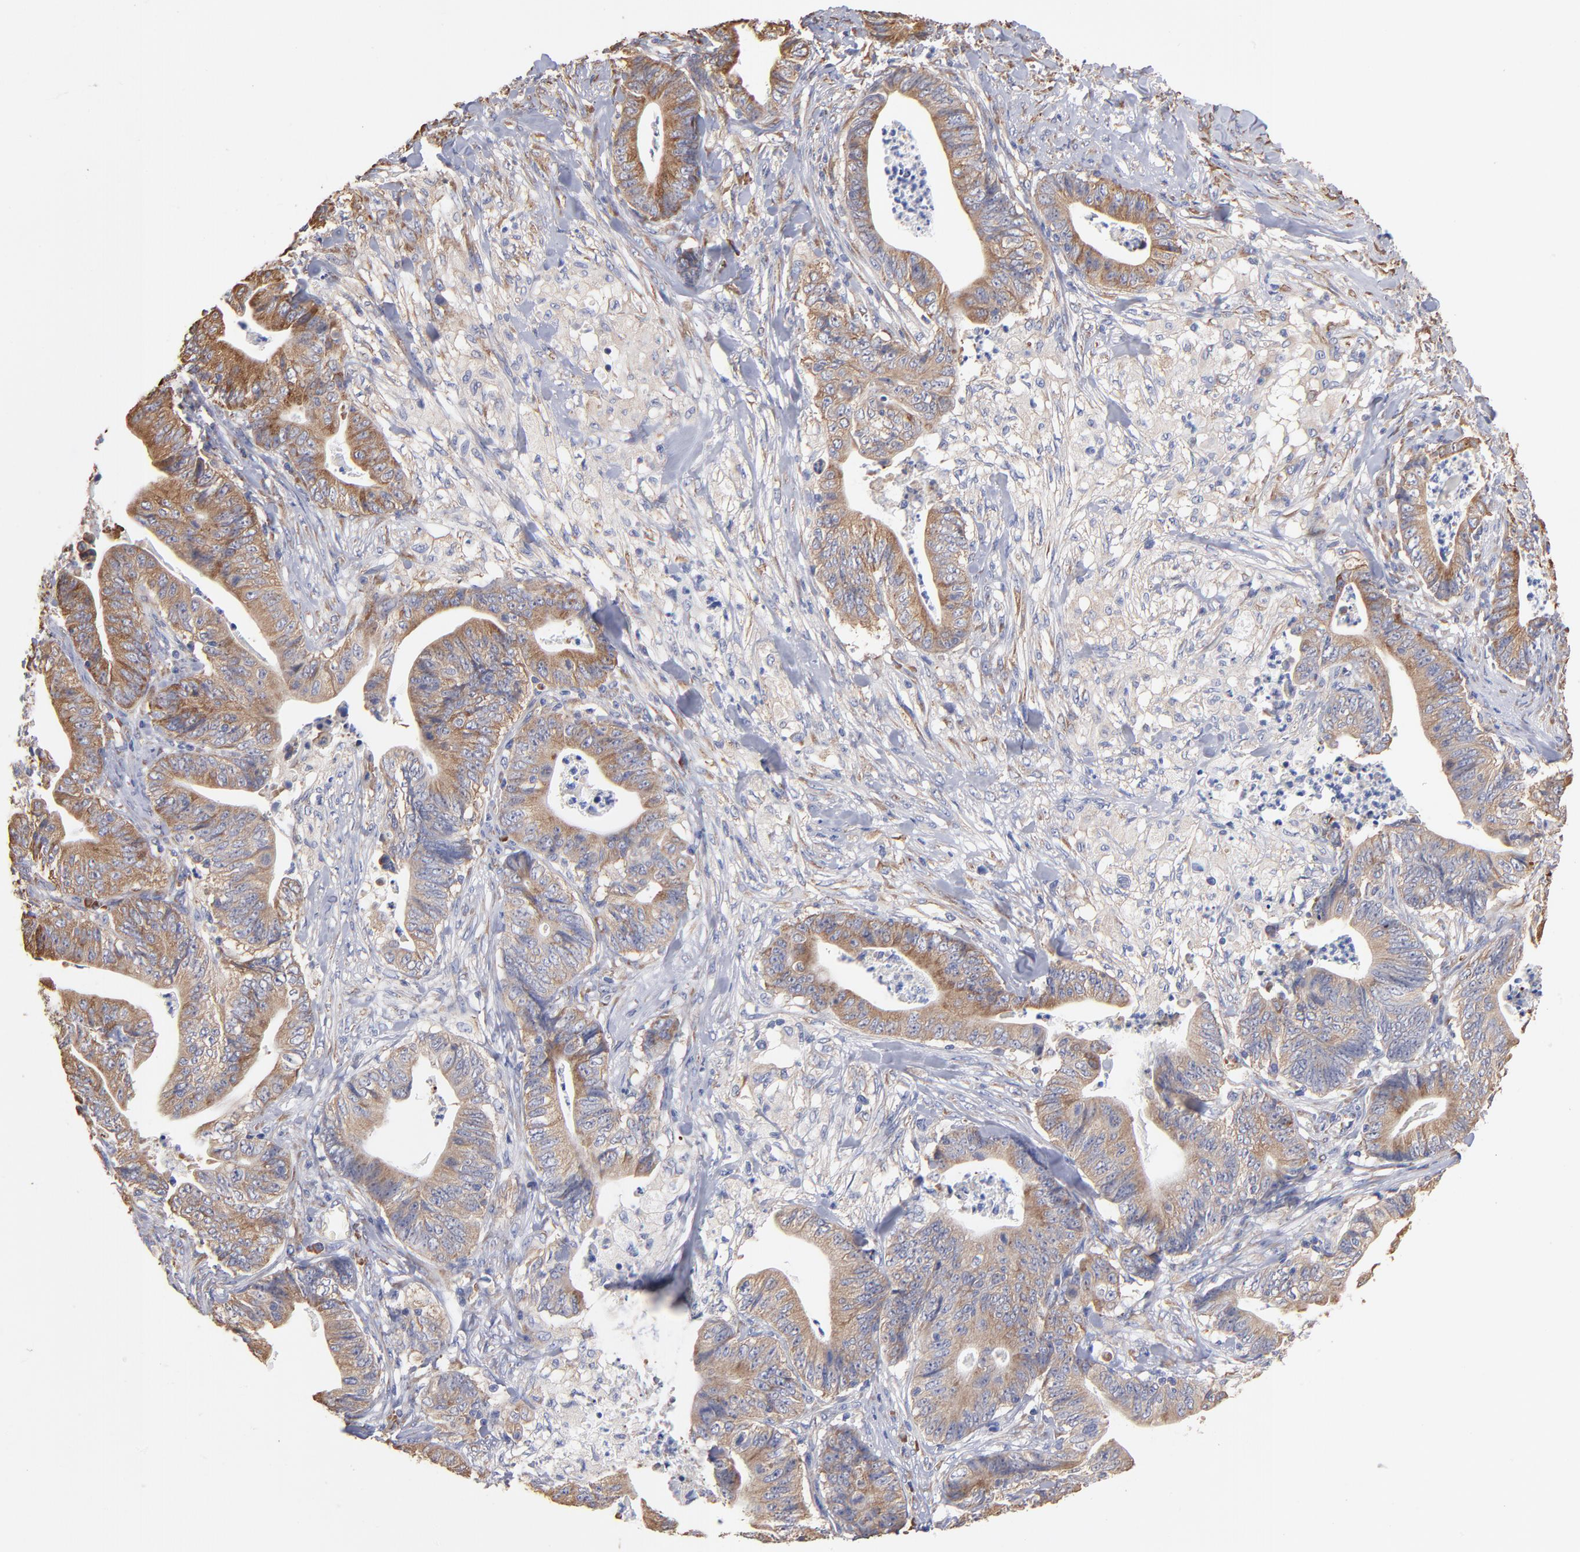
{"staining": {"intensity": "moderate", "quantity": ">75%", "location": "cytoplasmic/membranous"}, "tissue": "stomach cancer", "cell_type": "Tumor cells", "image_type": "cancer", "snomed": [{"axis": "morphology", "description": "Adenocarcinoma, NOS"}, {"axis": "topography", "description": "Stomach, lower"}], "caption": "Immunohistochemistry (IHC) histopathology image of stomach cancer stained for a protein (brown), which shows medium levels of moderate cytoplasmic/membranous staining in approximately >75% of tumor cells.", "gene": "RPL9", "patient": {"sex": "female", "age": 86}}